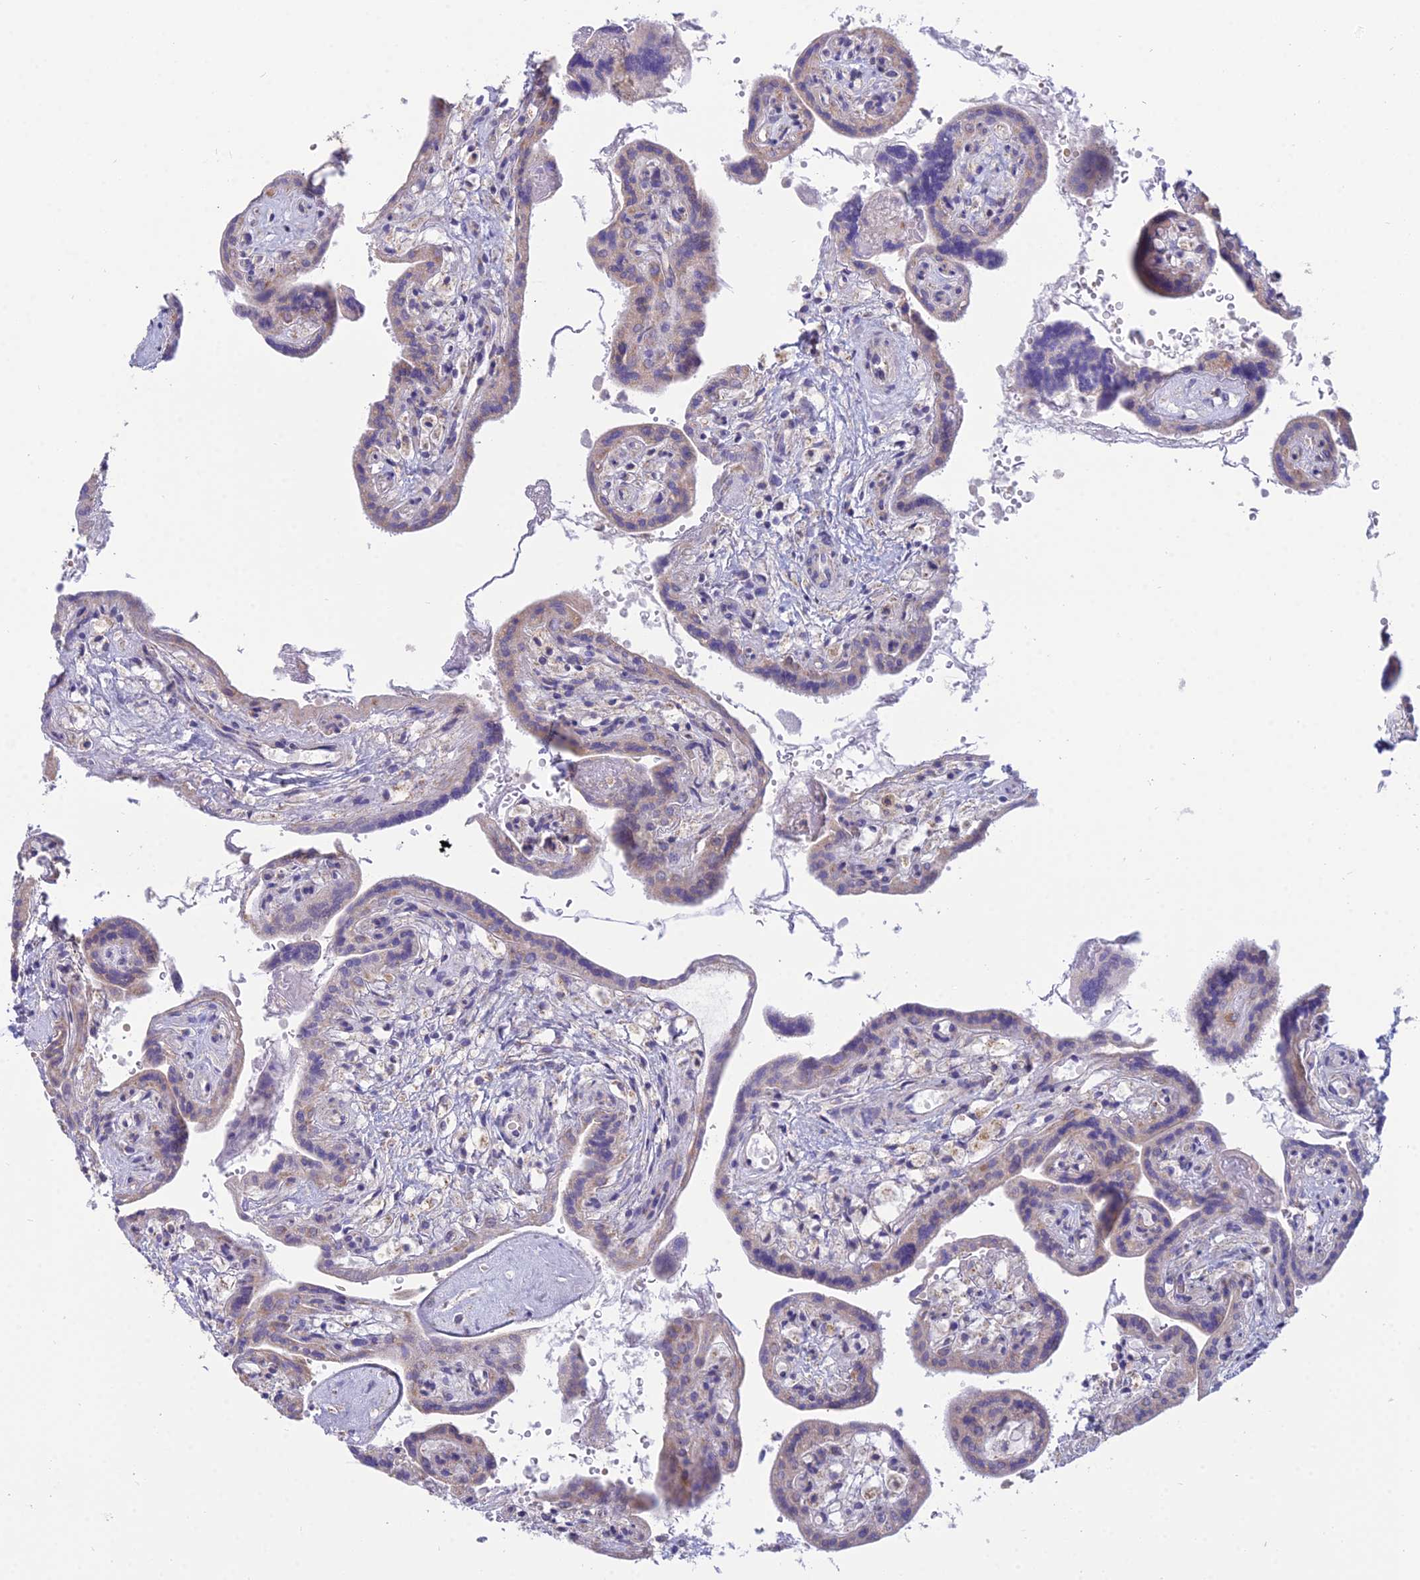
{"staining": {"intensity": "negative", "quantity": "none", "location": "none"}, "tissue": "placenta", "cell_type": "Trophoblastic cells", "image_type": "normal", "snomed": [{"axis": "morphology", "description": "Normal tissue, NOS"}, {"axis": "topography", "description": "Placenta"}], "caption": "The IHC photomicrograph has no significant expression in trophoblastic cells of placenta.", "gene": "CFAP206", "patient": {"sex": "female", "age": 37}}